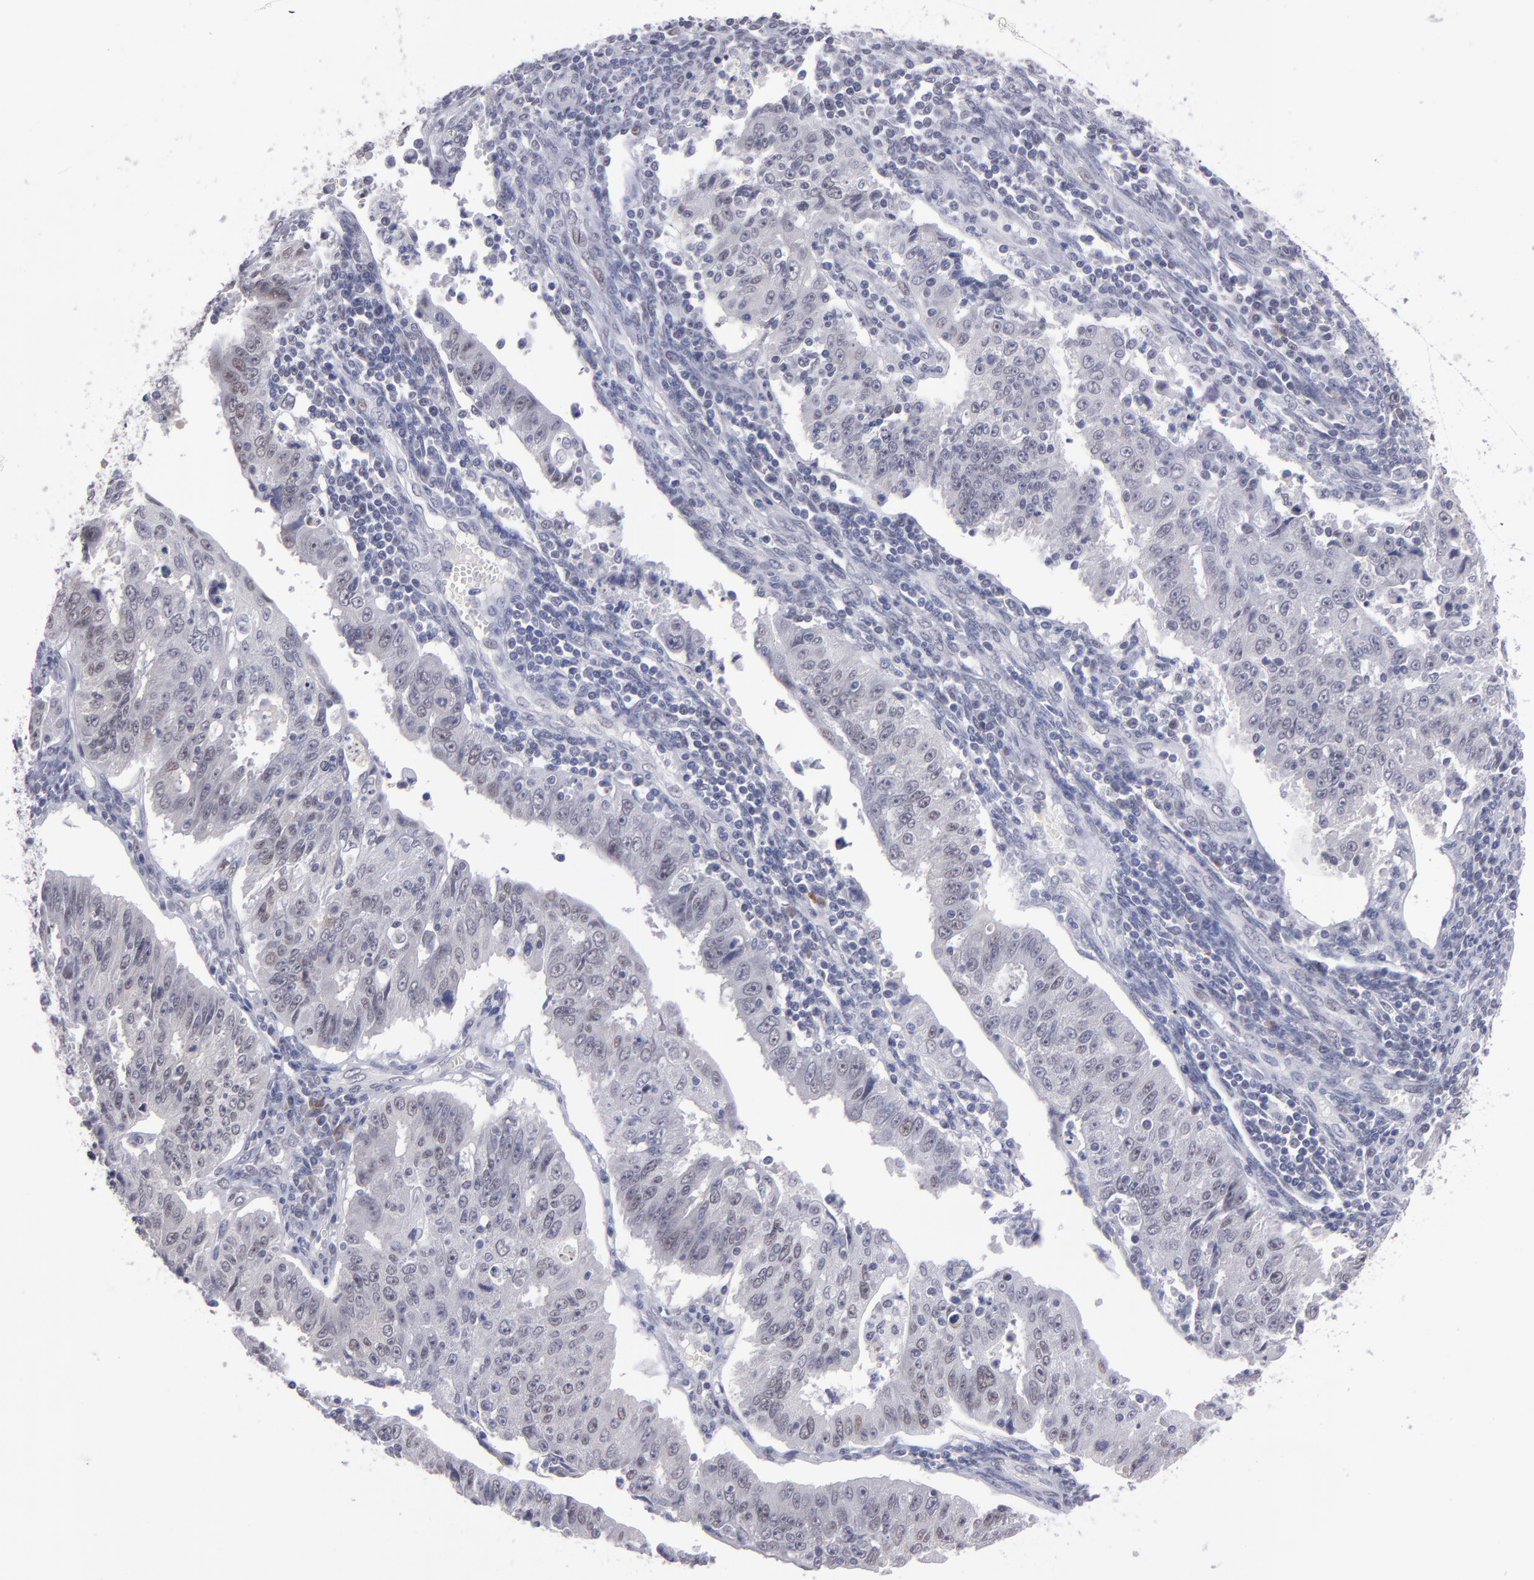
{"staining": {"intensity": "weak", "quantity": "<25%", "location": "nuclear"}, "tissue": "endometrial cancer", "cell_type": "Tumor cells", "image_type": "cancer", "snomed": [{"axis": "morphology", "description": "Adenocarcinoma, NOS"}, {"axis": "topography", "description": "Endometrium"}], "caption": "This is an immunohistochemistry micrograph of human endometrial cancer (adenocarcinoma). There is no staining in tumor cells.", "gene": "OTUB2", "patient": {"sex": "female", "age": 42}}